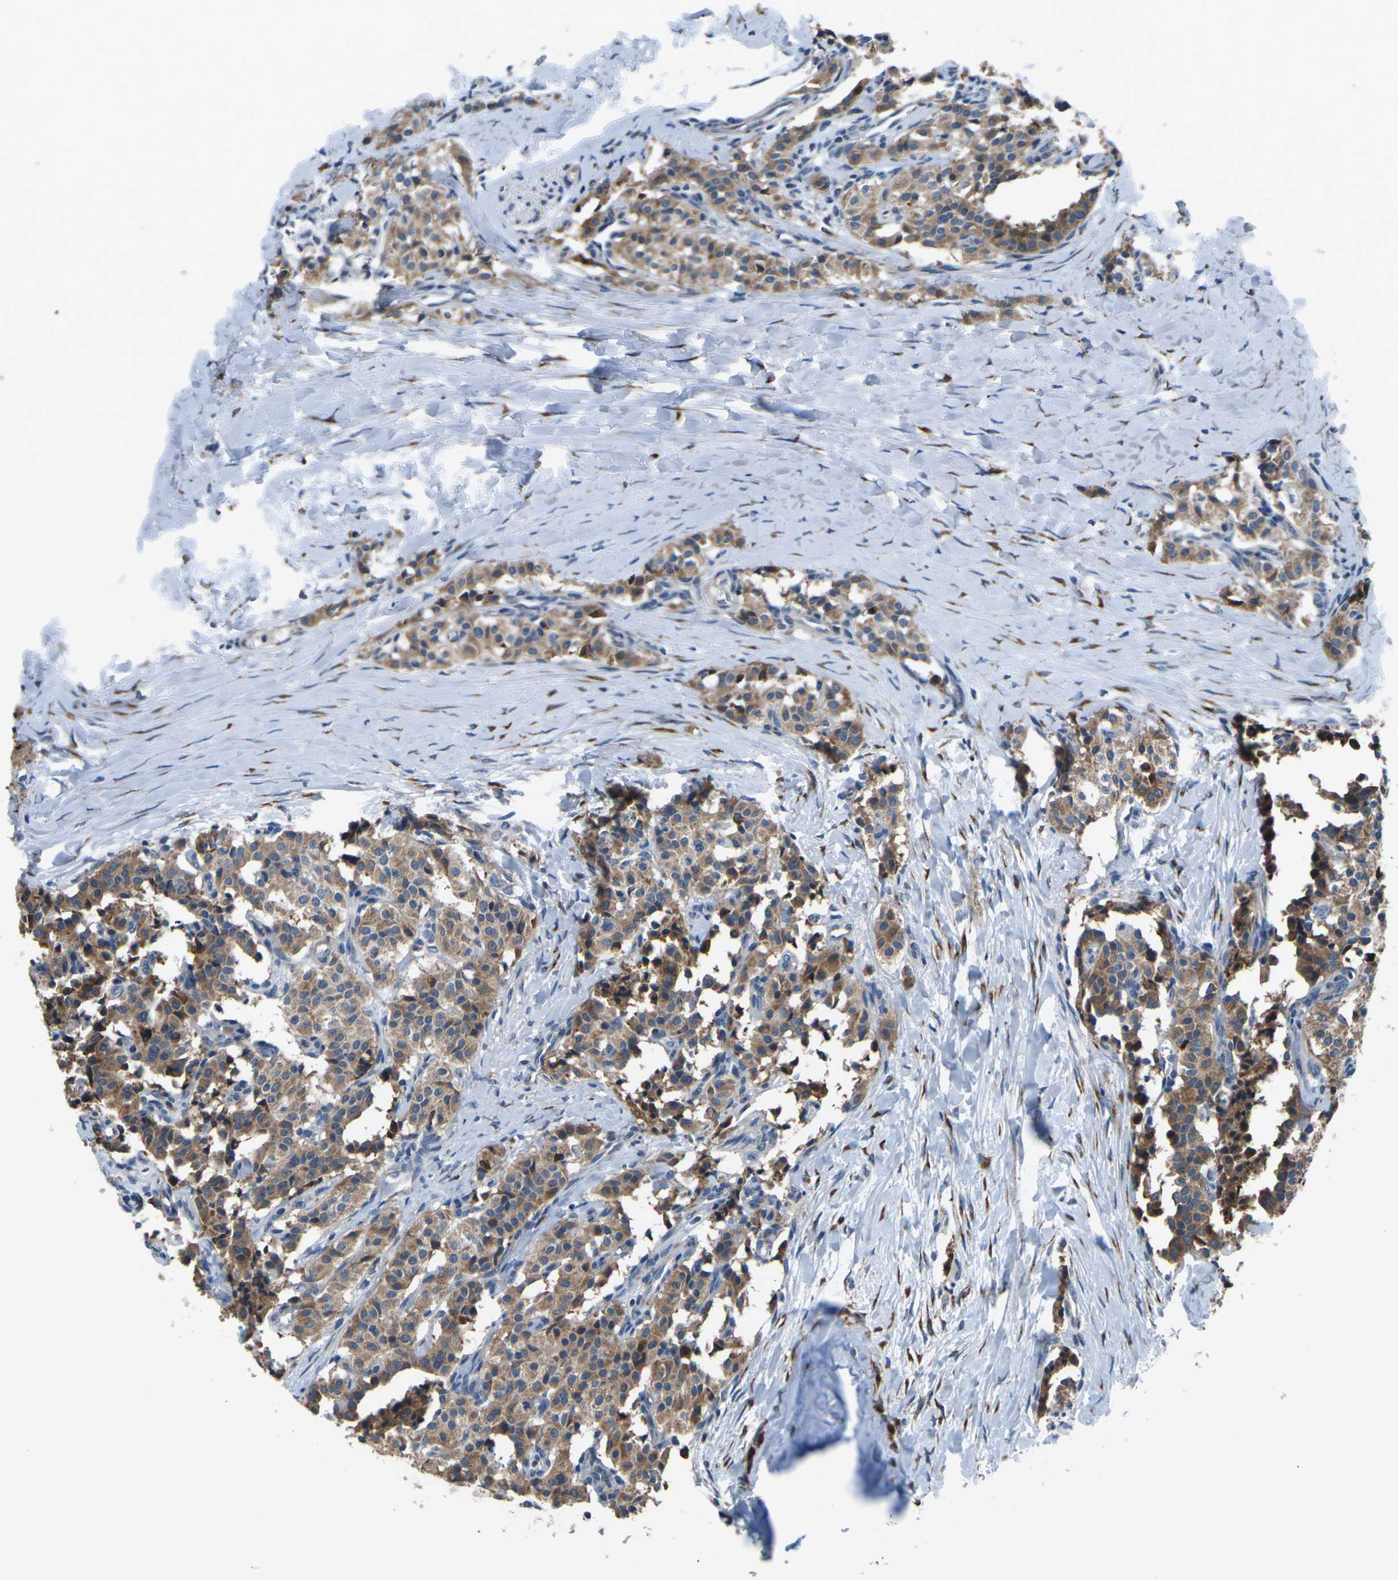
{"staining": {"intensity": "moderate", "quantity": ">75%", "location": "cytoplasmic/membranous"}, "tissue": "carcinoid", "cell_type": "Tumor cells", "image_type": "cancer", "snomed": [{"axis": "morphology", "description": "Carcinoid, malignant, NOS"}, {"axis": "topography", "description": "Lung"}], "caption": "About >75% of tumor cells in carcinoid reveal moderate cytoplasmic/membranous protein staining as visualized by brown immunohistochemical staining.", "gene": "GABRP", "patient": {"sex": "male", "age": 30}}